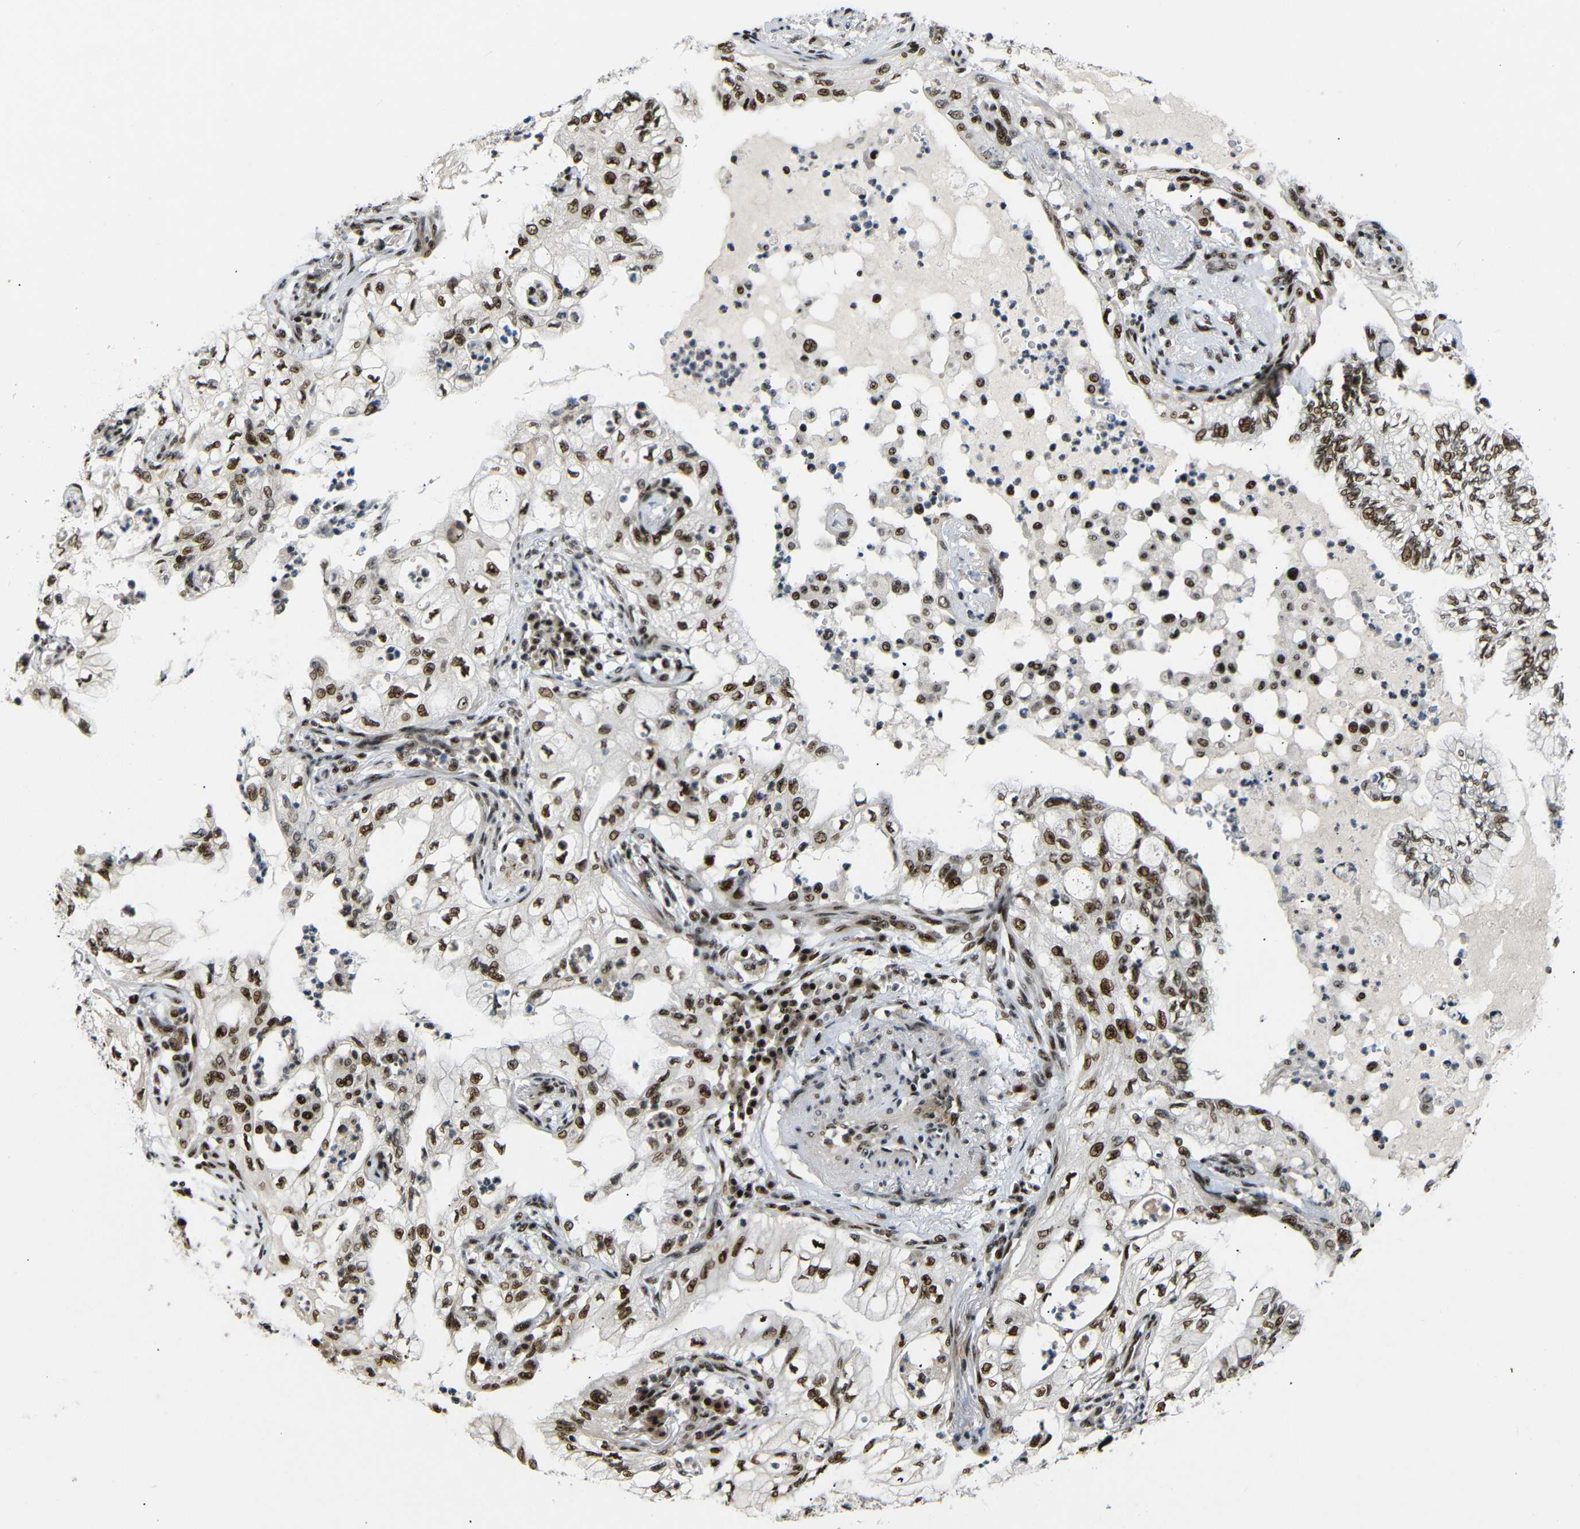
{"staining": {"intensity": "strong", "quantity": ">75%", "location": "nuclear"}, "tissue": "lung cancer", "cell_type": "Tumor cells", "image_type": "cancer", "snomed": [{"axis": "morphology", "description": "Adenocarcinoma, NOS"}, {"axis": "topography", "description": "Lung"}], "caption": "A brown stain shows strong nuclear expression of a protein in human adenocarcinoma (lung) tumor cells. (Brightfield microscopy of DAB IHC at high magnification).", "gene": "SETDB2", "patient": {"sex": "female", "age": 70}}